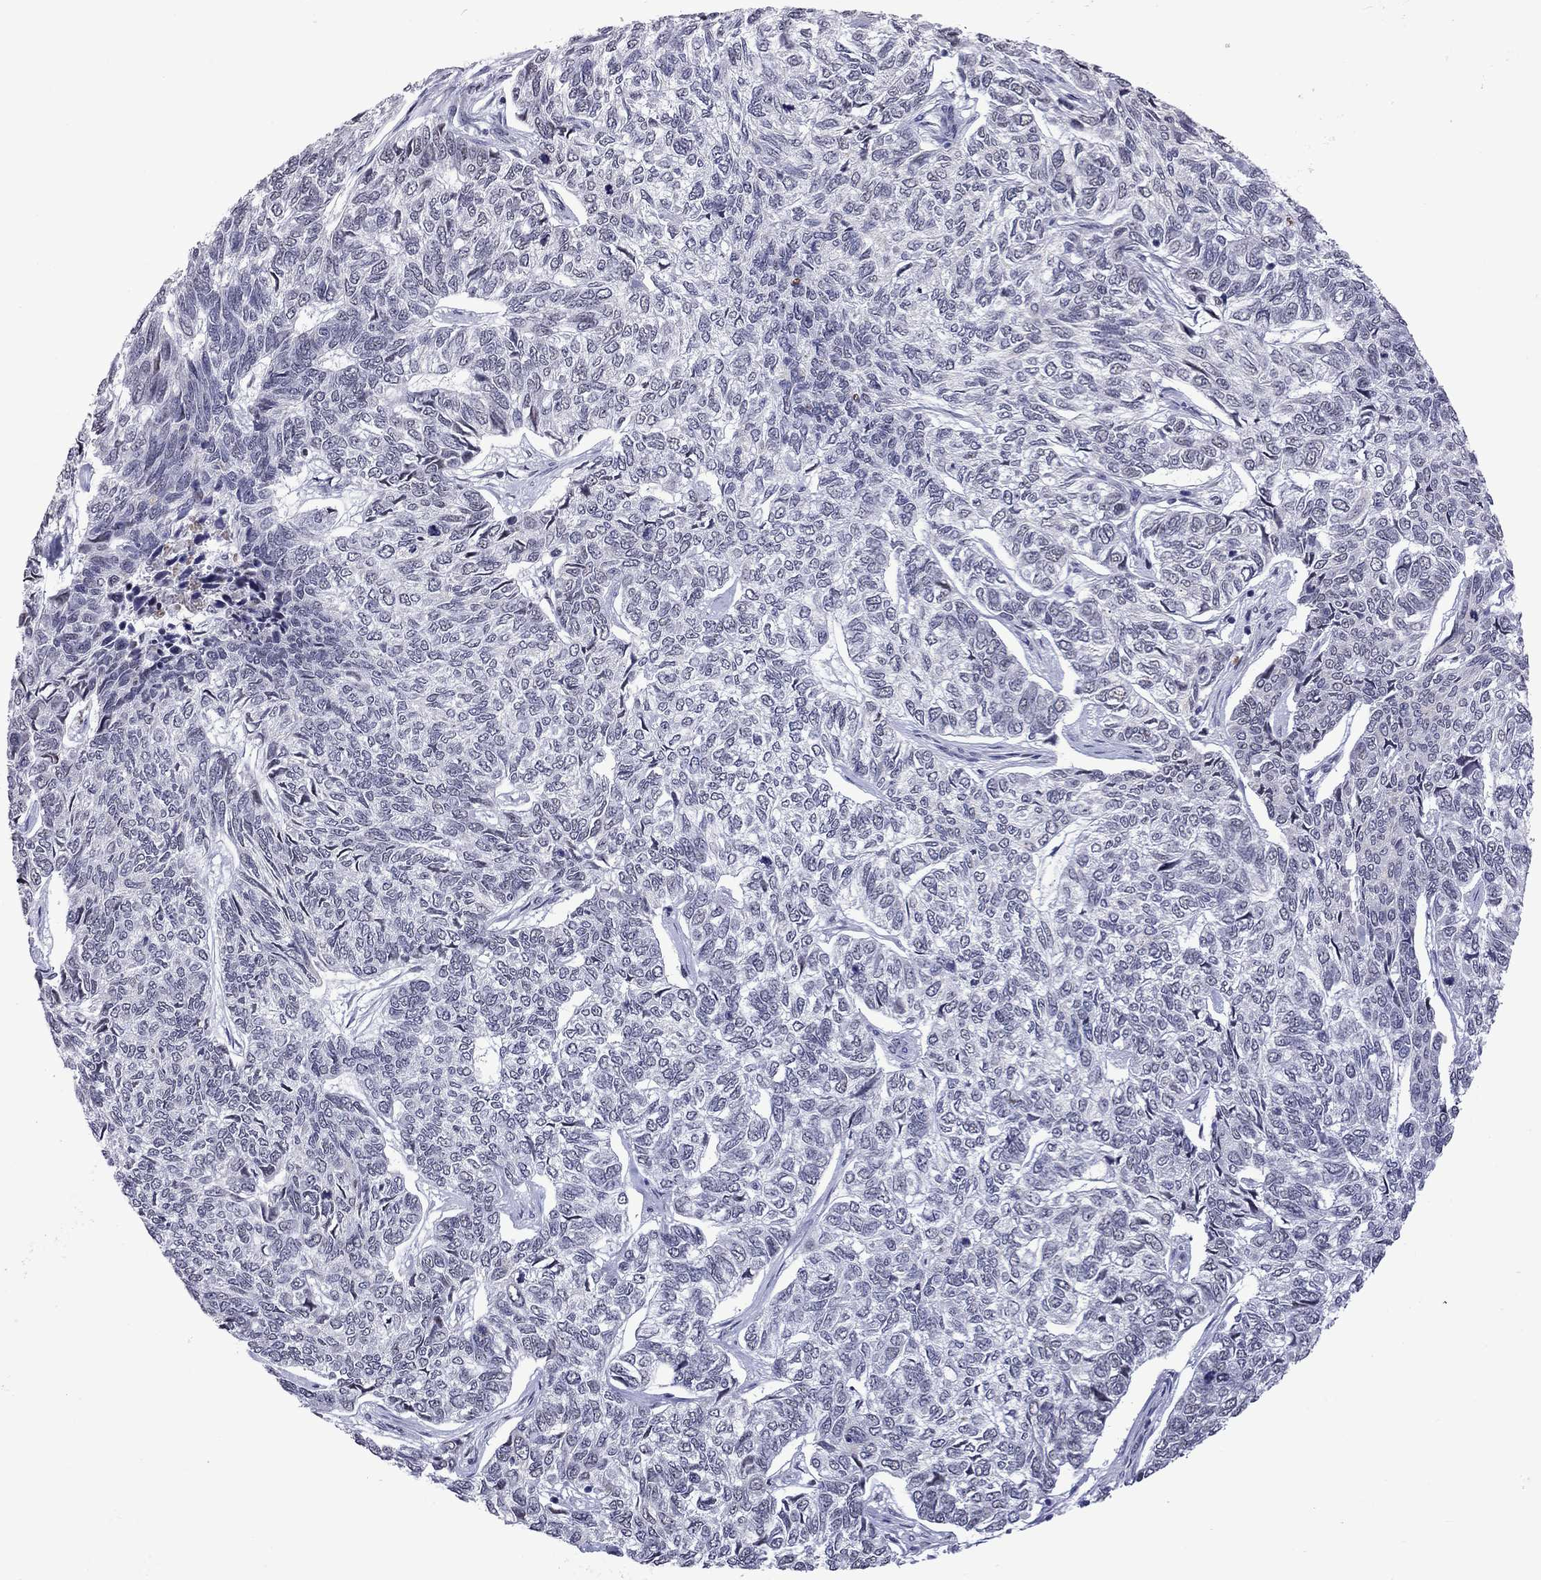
{"staining": {"intensity": "negative", "quantity": "none", "location": "none"}, "tissue": "skin cancer", "cell_type": "Tumor cells", "image_type": "cancer", "snomed": [{"axis": "morphology", "description": "Basal cell carcinoma"}, {"axis": "topography", "description": "Skin"}], "caption": "This histopathology image is of basal cell carcinoma (skin) stained with immunohistochemistry to label a protein in brown with the nuclei are counter-stained blue. There is no staining in tumor cells. Brightfield microscopy of IHC stained with DAB (3,3'-diaminobenzidine) (brown) and hematoxylin (blue), captured at high magnification.", "gene": "PPP1R3A", "patient": {"sex": "female", "age": 65}}